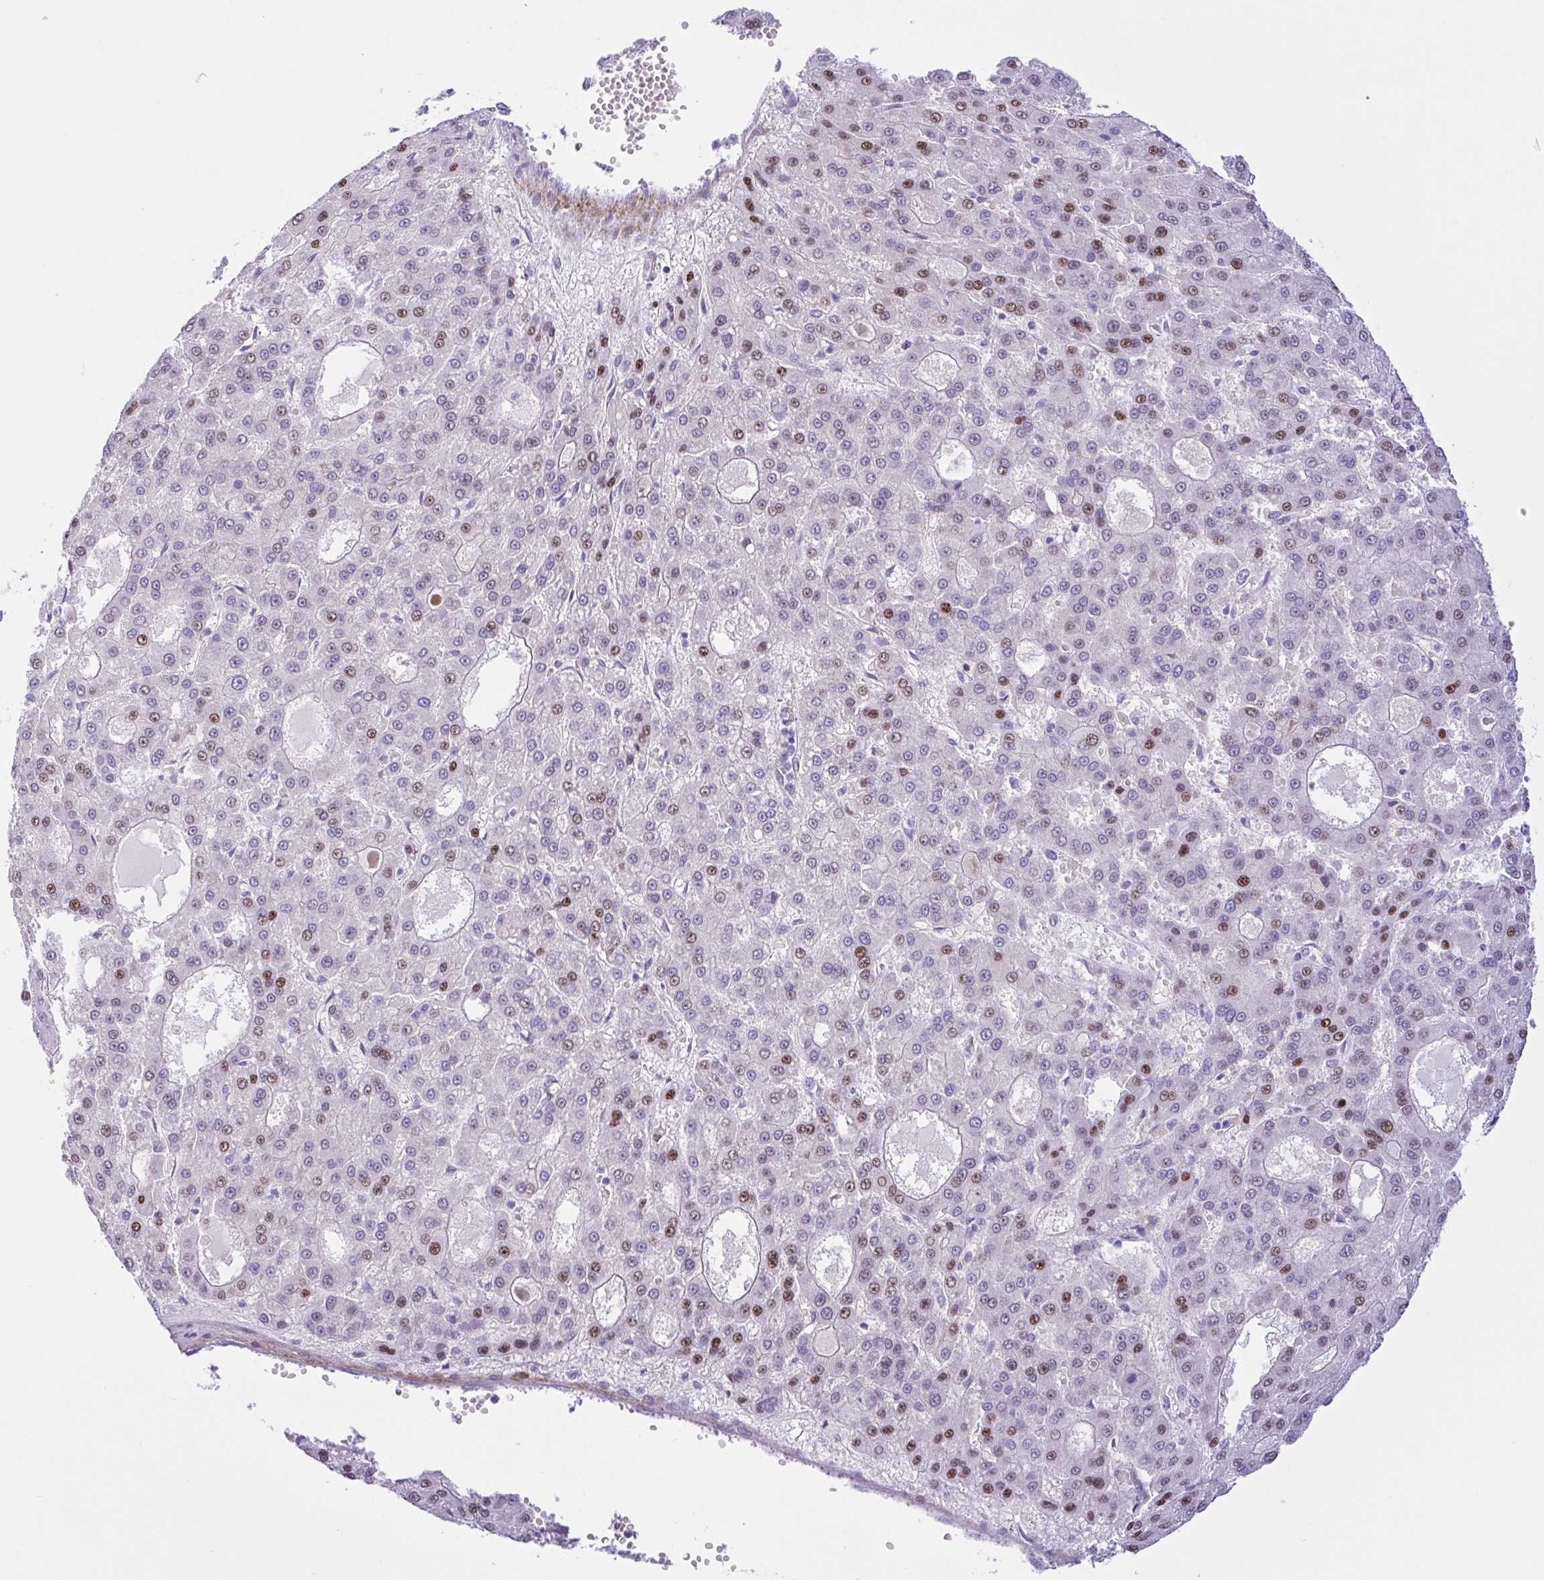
{"staining": {"intensity": "moderate", "quantity": "<25%", "location": "nuclear"}, "tissue": "liver cancer", "cell_type": "Tumor cells", "image_type": "cancer", "snomed": [{"axis": "morphology", "description": "Carcinoma, Hepatocellular, NOS"}, {"axis": "topography", "description": "Liver"}], "caption": "Immunohistochemical staining of liver cancer (hepatocellular carcinoma) shows low levels of moderate nuclear protein positivity in approximately <25% of tumor cells.", "gene": "AHCYL2", "patient": {"sex": "male", "age": 70}}